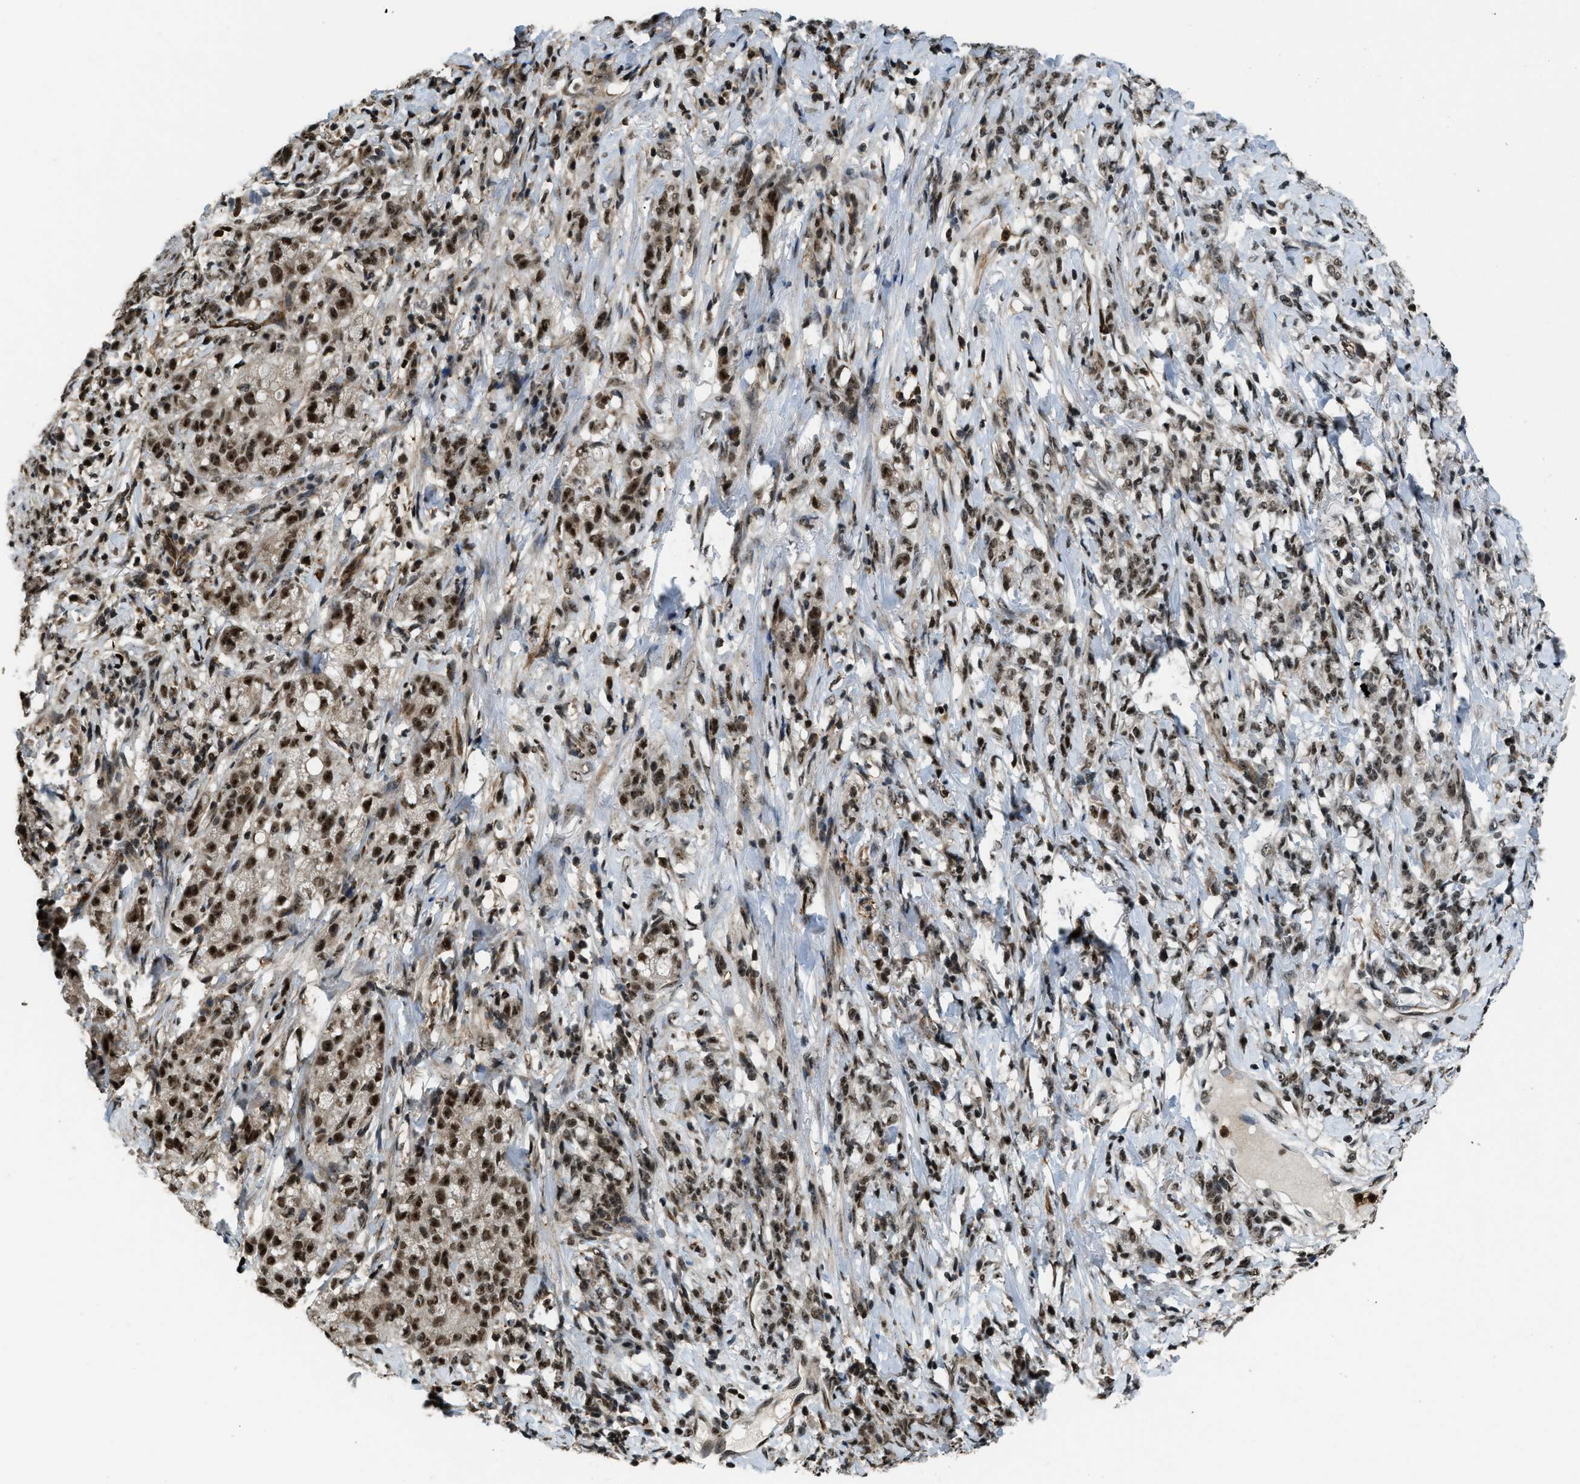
{"staining": {"intensity": "moderate", "quantity": ">75%", "location": "nuclear"}, "tissue": "stomach cancer", "cell_type": "Tumor cells", "image_type": "cancer", "snomed": [{"axis": "morphology", "description": "Adenocarcinoma, NOS"}, {"axis": "topography", "description": "Stomach, lower"}], "caption": "There is medium levels of moderate nuclear positivity in tumor cells of stomach adenocarcinoma, as demonstrated by immunohistochemical staining (brown color).", "gene": "E2F1", "patient": {"sex": "male", "age": 88}}